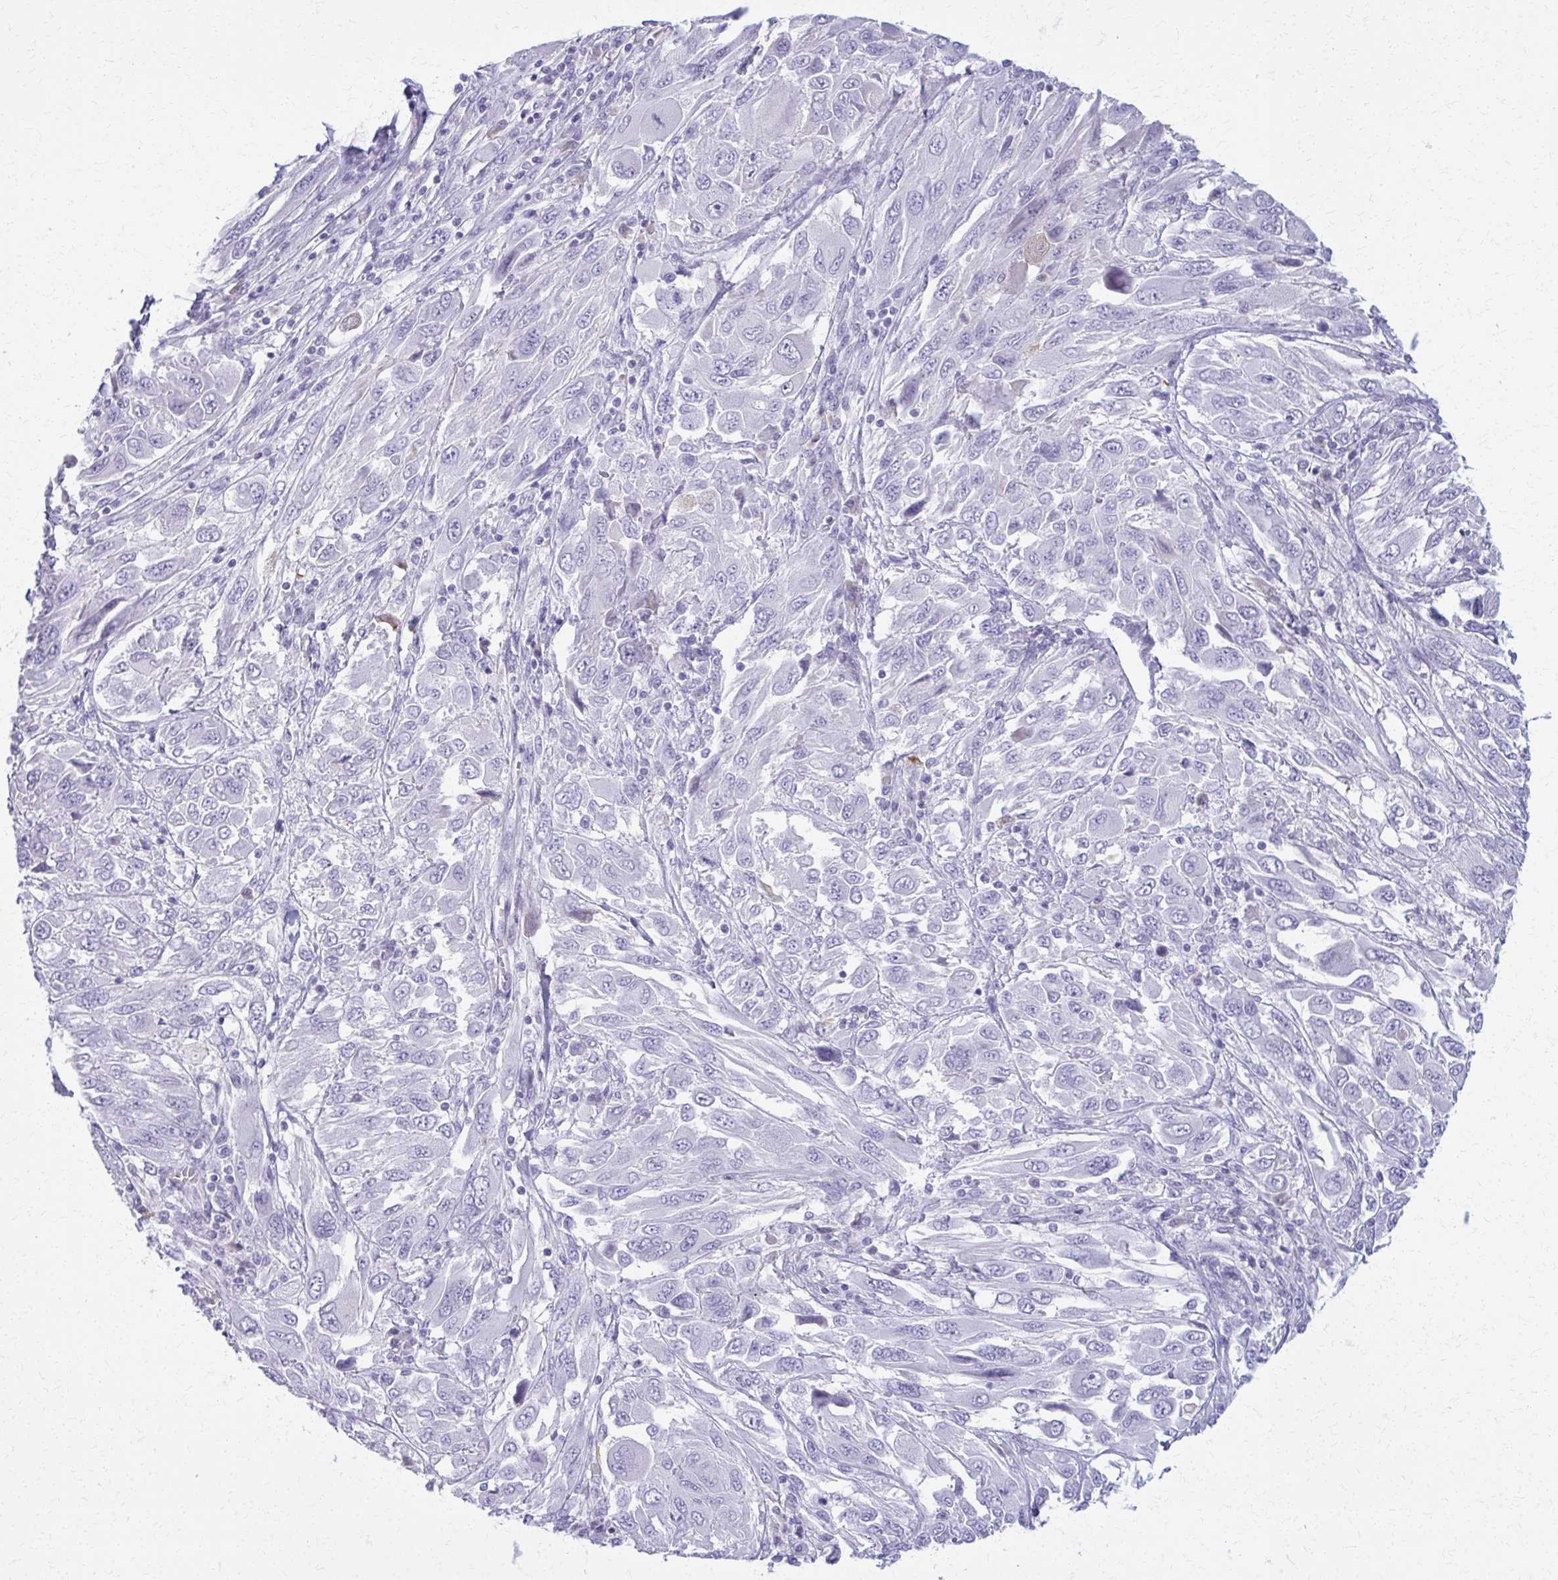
{"staining": {"intensity": "negative", "quantity": "none", "location": "none"}, "tissue": "melanoma", "cell_type": "Tumor cells", "image_type": "cancer", "snomed": [{"axis": "morphology", "description": "Malignant melanoma, NOS"}, {"axis": "topography", "description": "Skin"}], "caption": "Immunohistochemistry (IHC) image of human malignant melanoma stained for a protein (brown), which demonstrates no staining in tumor cells.", "gene": "OR4M1", "patient": {"sex": "female", "age": 91}}